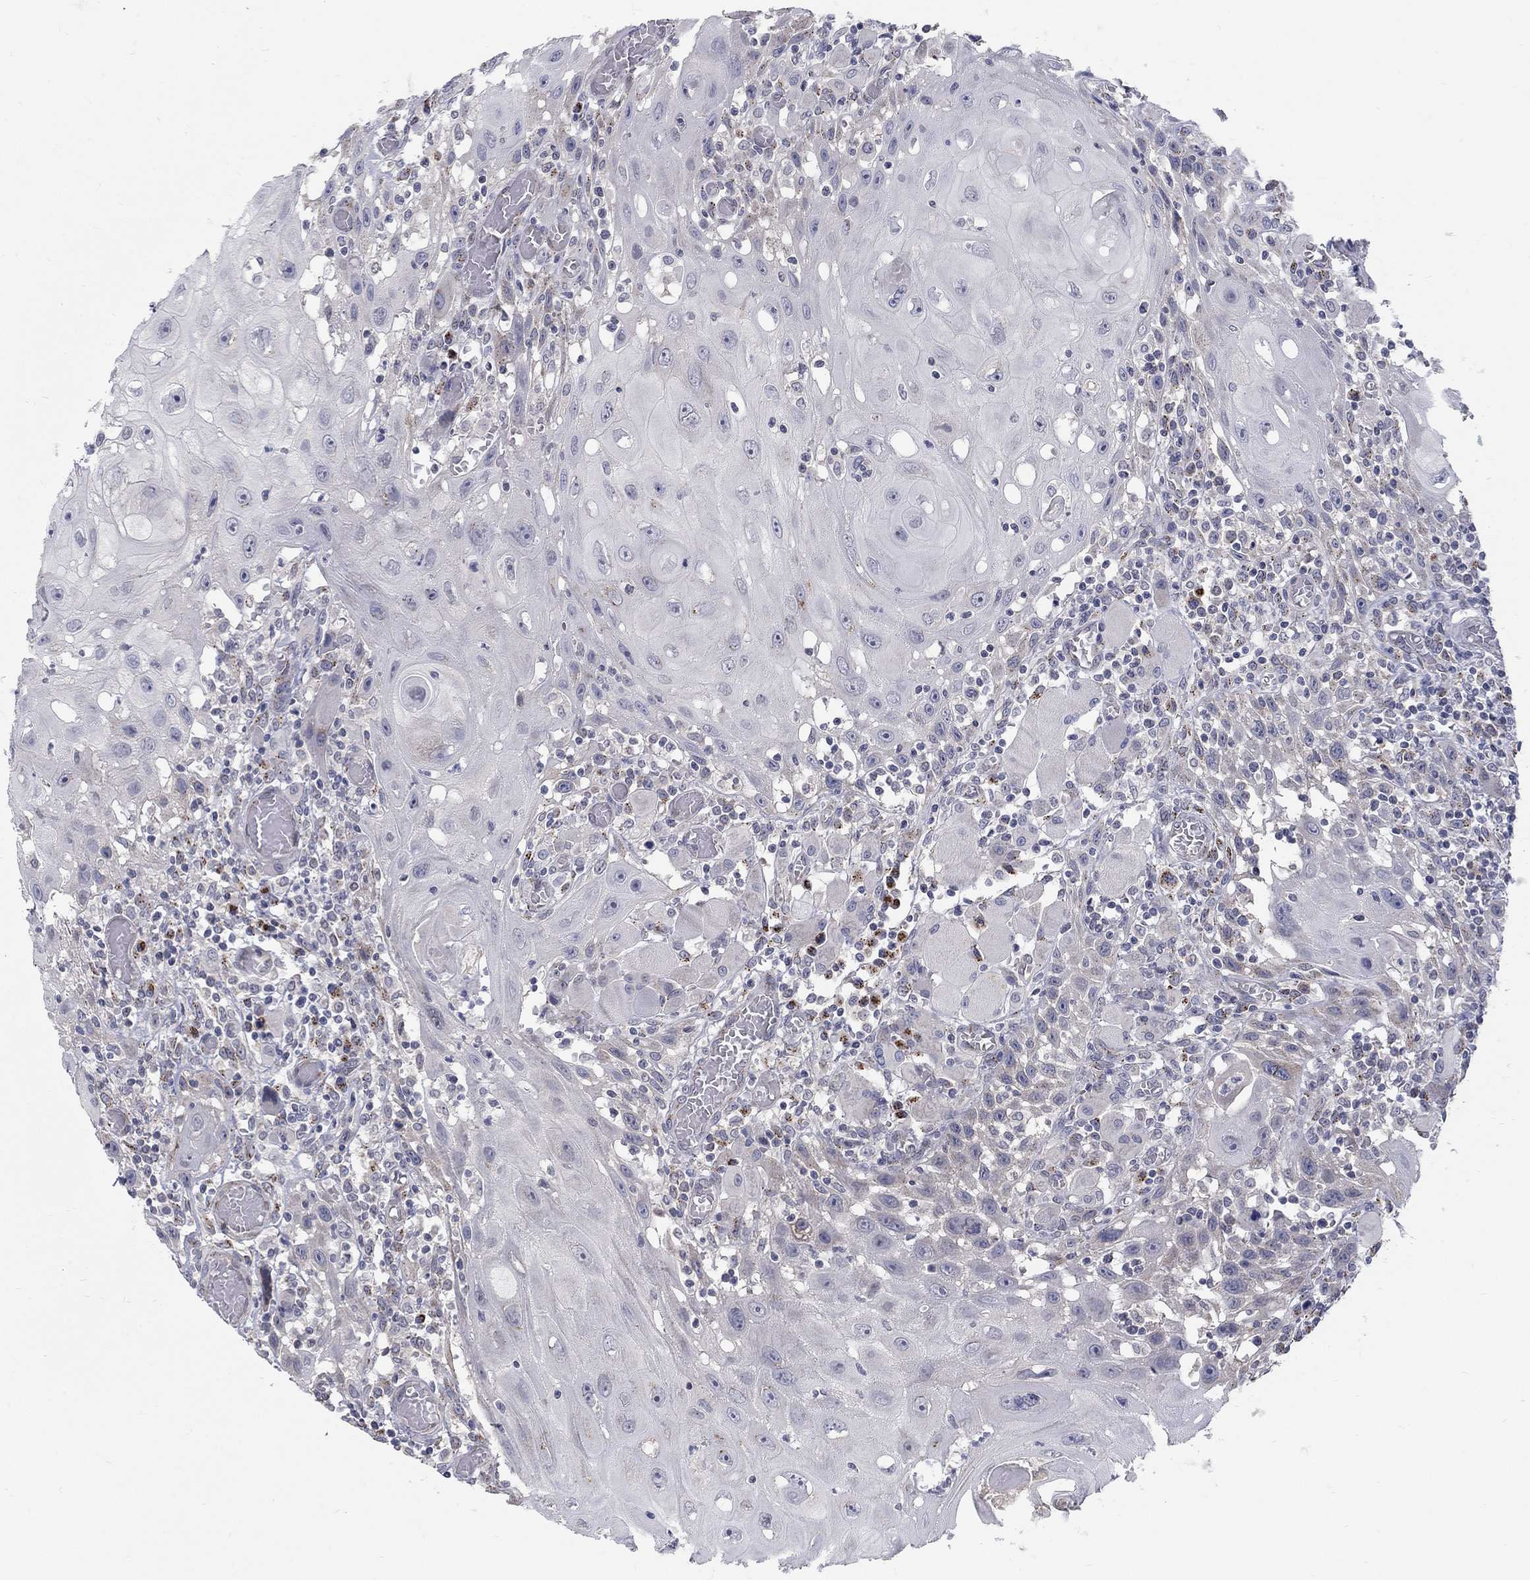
{"staining": {"intensity": "negative", "quantity": "none", "location": "none"}, "tissue": "head and neck cancer", "cell_type": "Tumor cells", "image_type": "cancer", "snomed": [{"axis": "morphology", "description": "Normal tissue, NOS"}, {"axis": "morphology", "description": "Squamous cell carcinoma, NOS"}, {"axis": "topography", "description": "Oral tissue"}, {"axis": "topography", "description": "Head-Neck"}], "caption": "Head and neck cancer was stained to show a protein in brown. There is no significant staining in tumor cells.", "gene": "PANK3", "patient": {"sex": "male", "age": 71}}